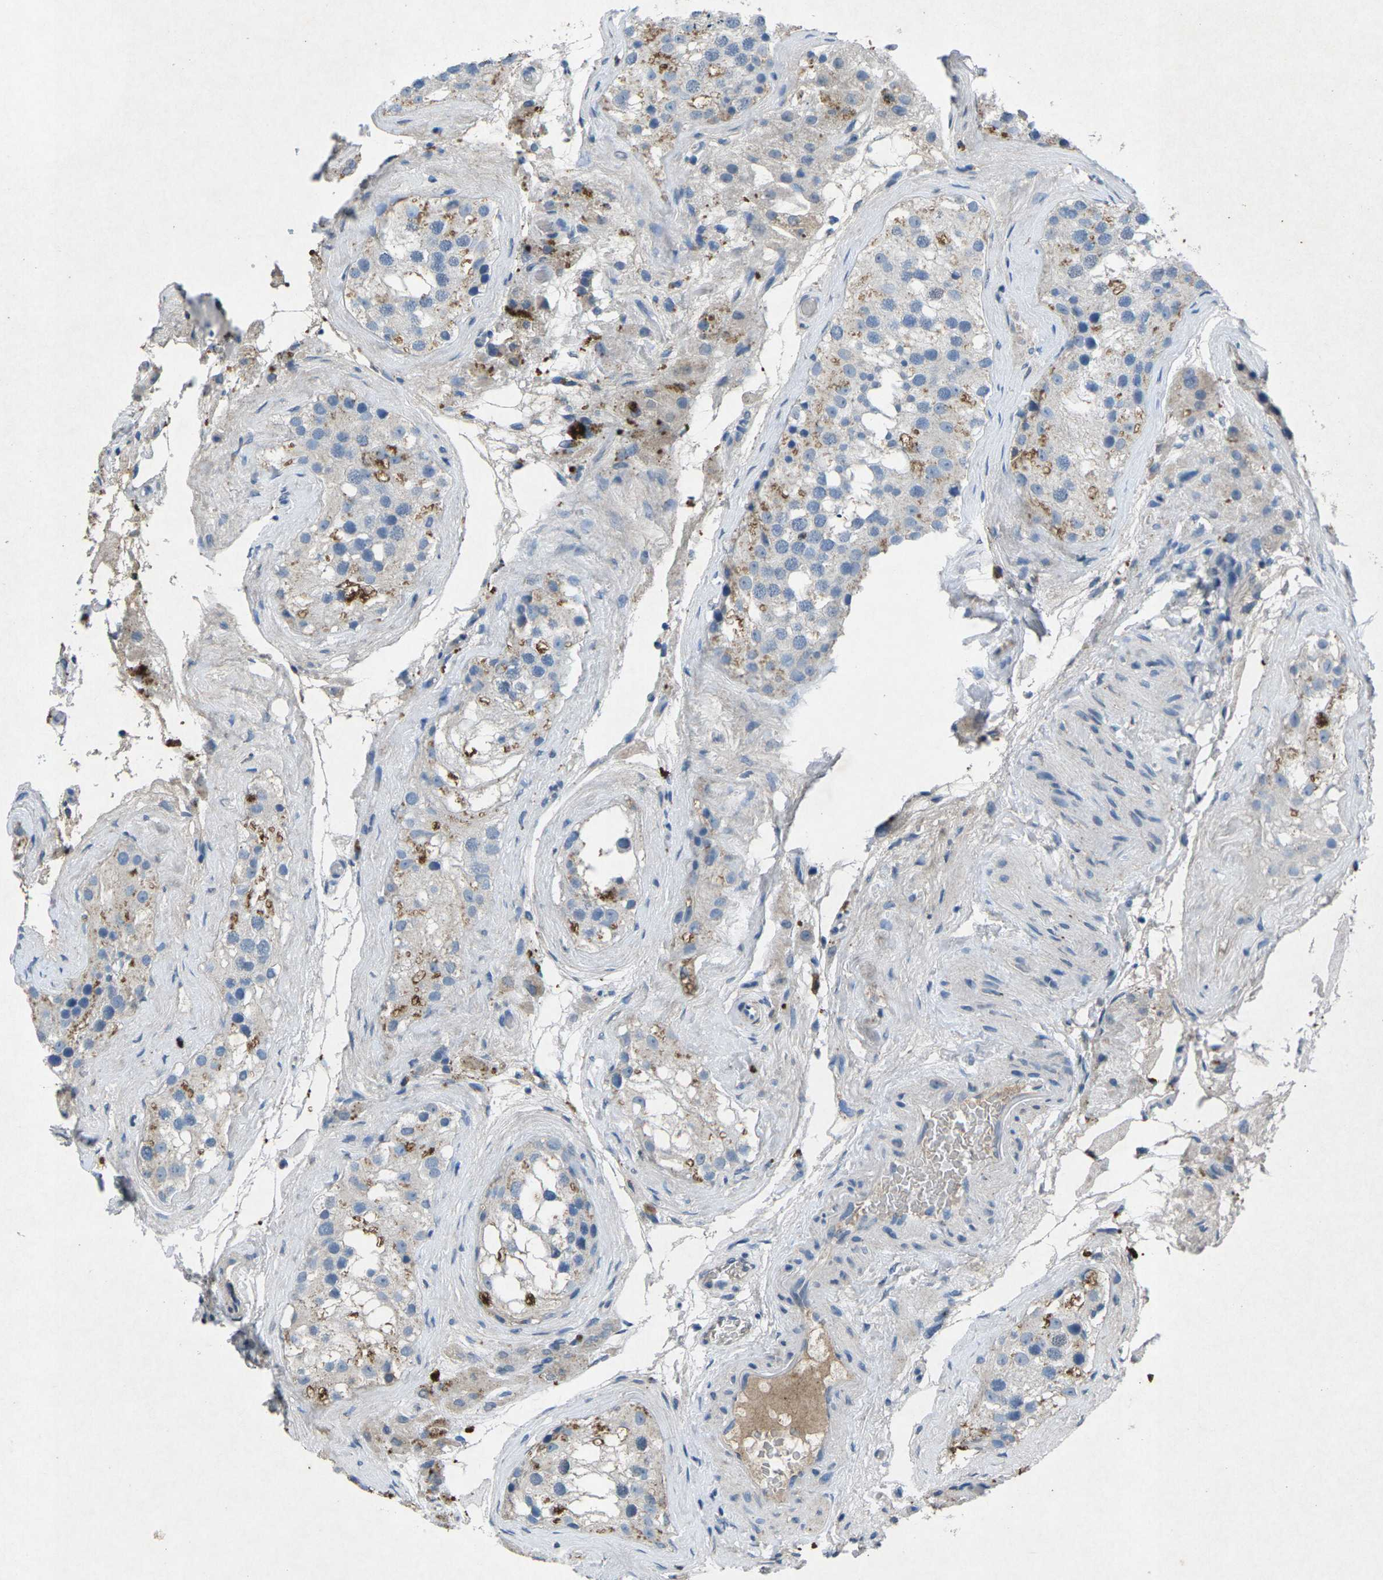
{"staining": {"intensity": "moderate", "quantity": "<25%", "location": "cytoplasmic/membranous"}, "tissue": "testis", "cell_type": "Cells in seminiferous ducts", "image_type": "normal", "snomed": [{"axis": "morphology", "description": "Normal tissue, NOS"}, {"axis": "morphology", "description": "Seminoma, NOS"}, {"axis": "topography", "description": "Testis"}], "caption": "Moderate cytoplasmic/membranous expression is present in about <25% of cells in seminiferous ducts in normal testis. Immunohistochemistry stains the protein in brown and the nuclei are stained blue.", "gene": "PLG", "patient": {"sex": "male", "age": 71}}